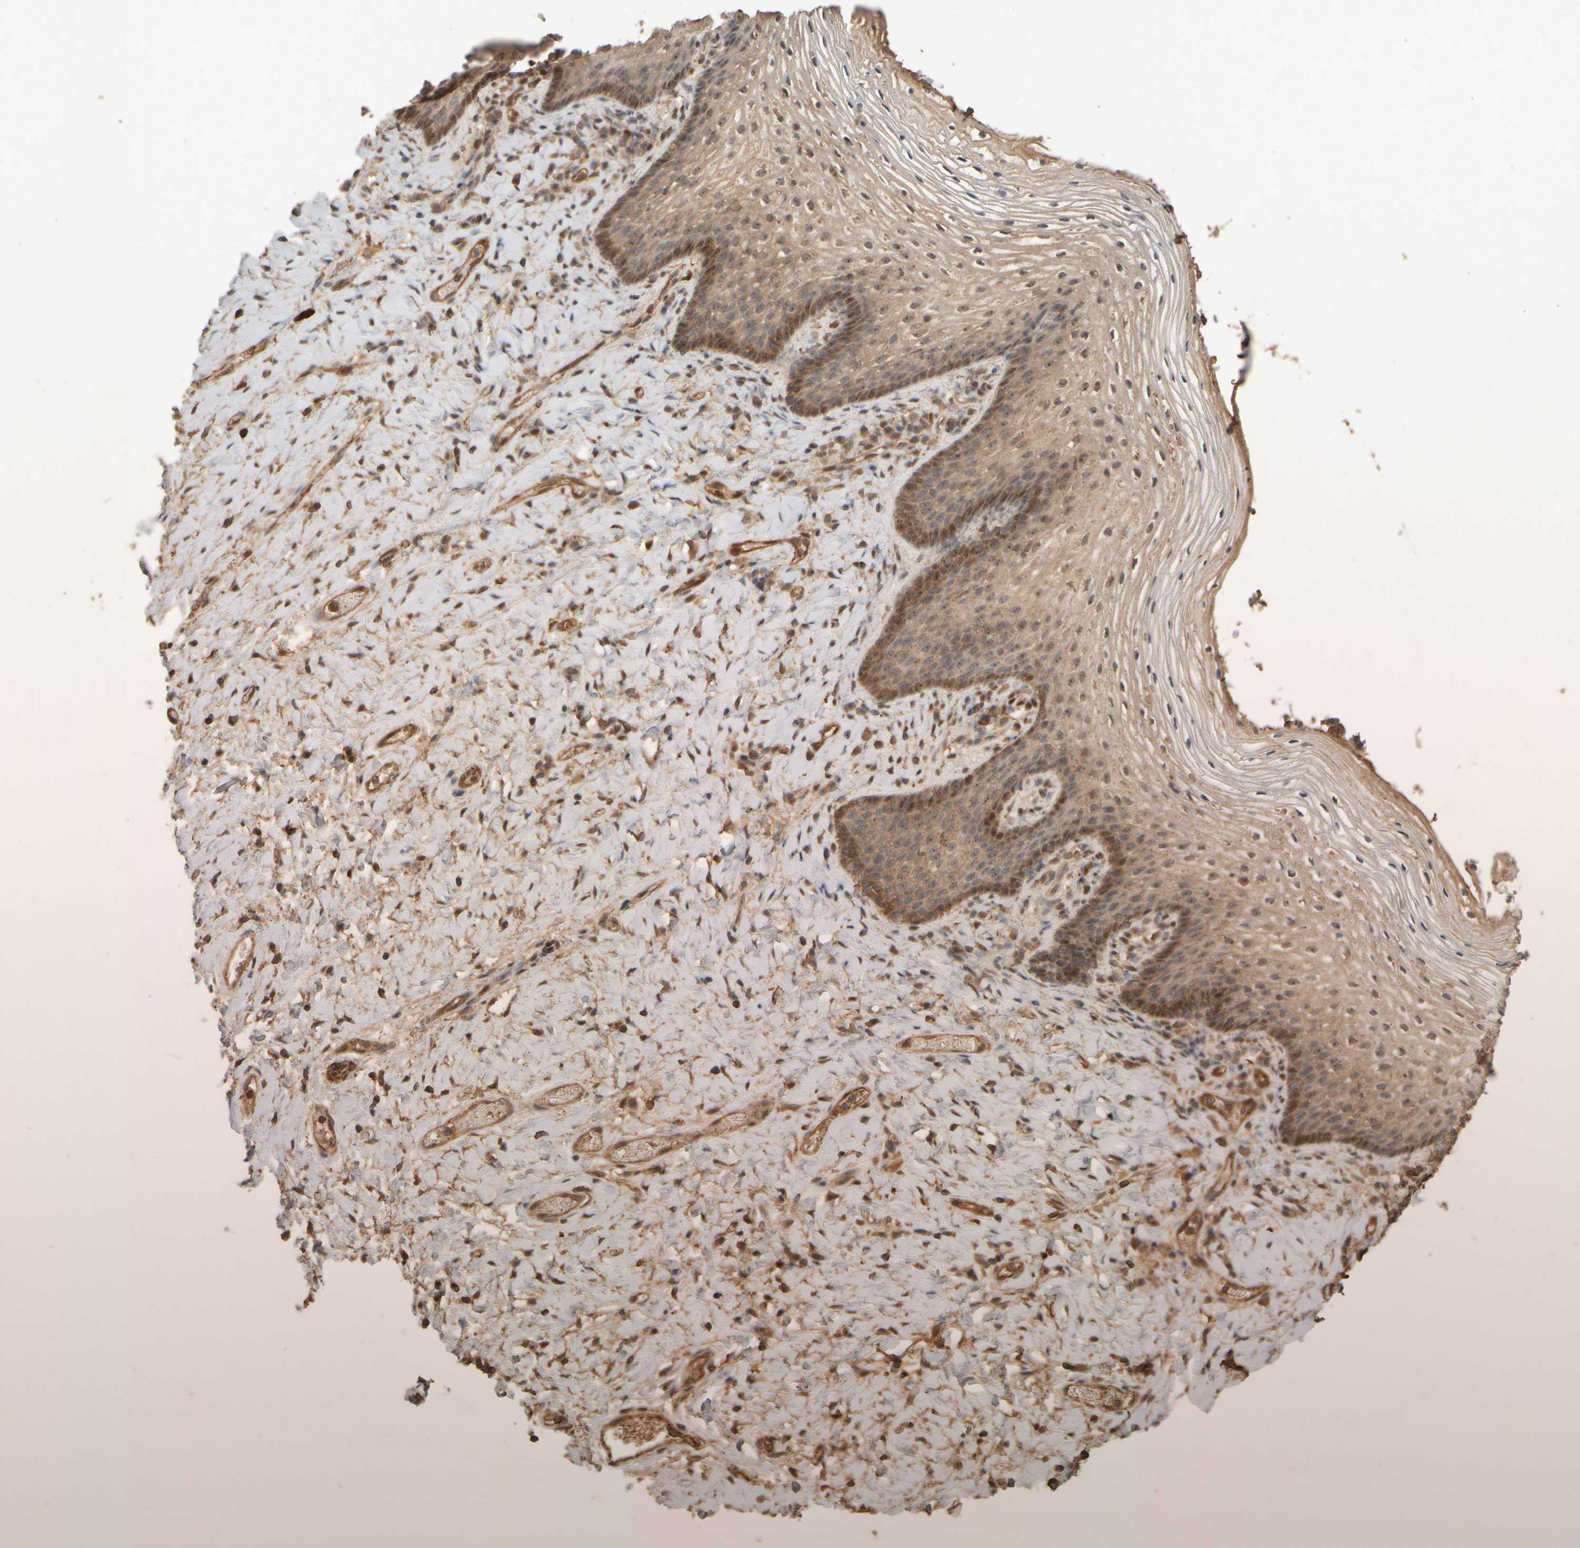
{"staining": {"intensity": "moderate", "quantity": ">75%", "location": "cytoplasmic/membranous,nuclear"}, "tissue": "vagina", "cell_type": "Squamous epithelial cells", "image_type": "normal", "snomed": [{"axis": "morphology", "description": "Normal tissue, NOS"}, {"axis": "topography", "description": "Vagina"}], "caption": "The micrograph exhibits staining of normal vagina, revealing moderate cytoplasmic/membranous,nuclear protein positivity (brown color) within squamous epithelial cells. (IHC, brightfield microscopy, high magnification).", "gene": "SPHK1", "patient": {"sex": "female", "age": 60}}